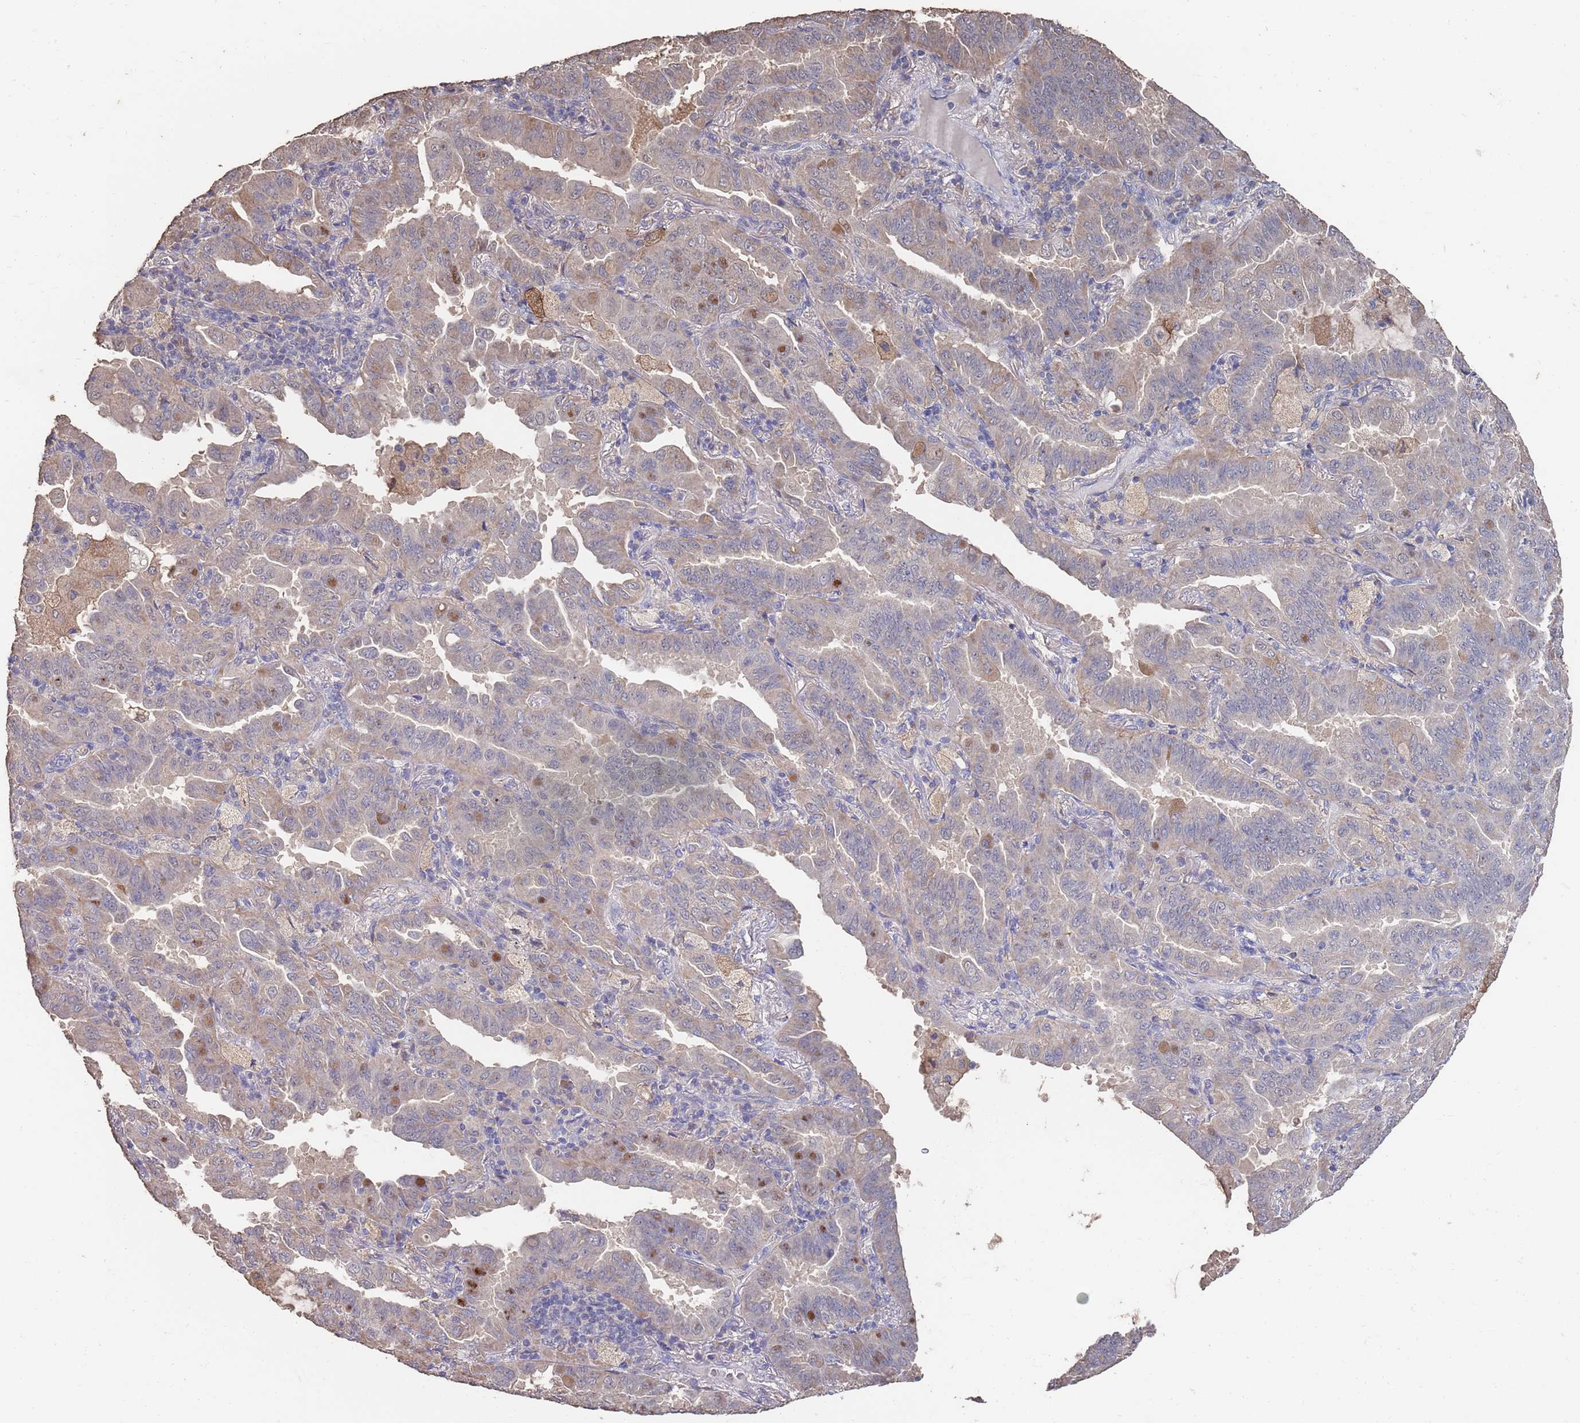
{"staining": {"intensity": "weak", "quantity": ">75%", "location": "cytoplasmic/membranous"}, "tissue": "lung cancer", "cell_type": "Tumor cells", "image_type": "cancer", "snomed": [{"axis": "morphology", "description": "Adenocarcinoma, NOS"}, {"axis": "topography", "description": "Lung"}], "caption": "Weak cytoplasmic/membranous expression is appreciated in approximately >75% of tumor cells in lung cancer. (IHC, brightfield microscopy, high magnification).", "gene": "BTBD18", "patient": {"sex": "male", "age": 64}}